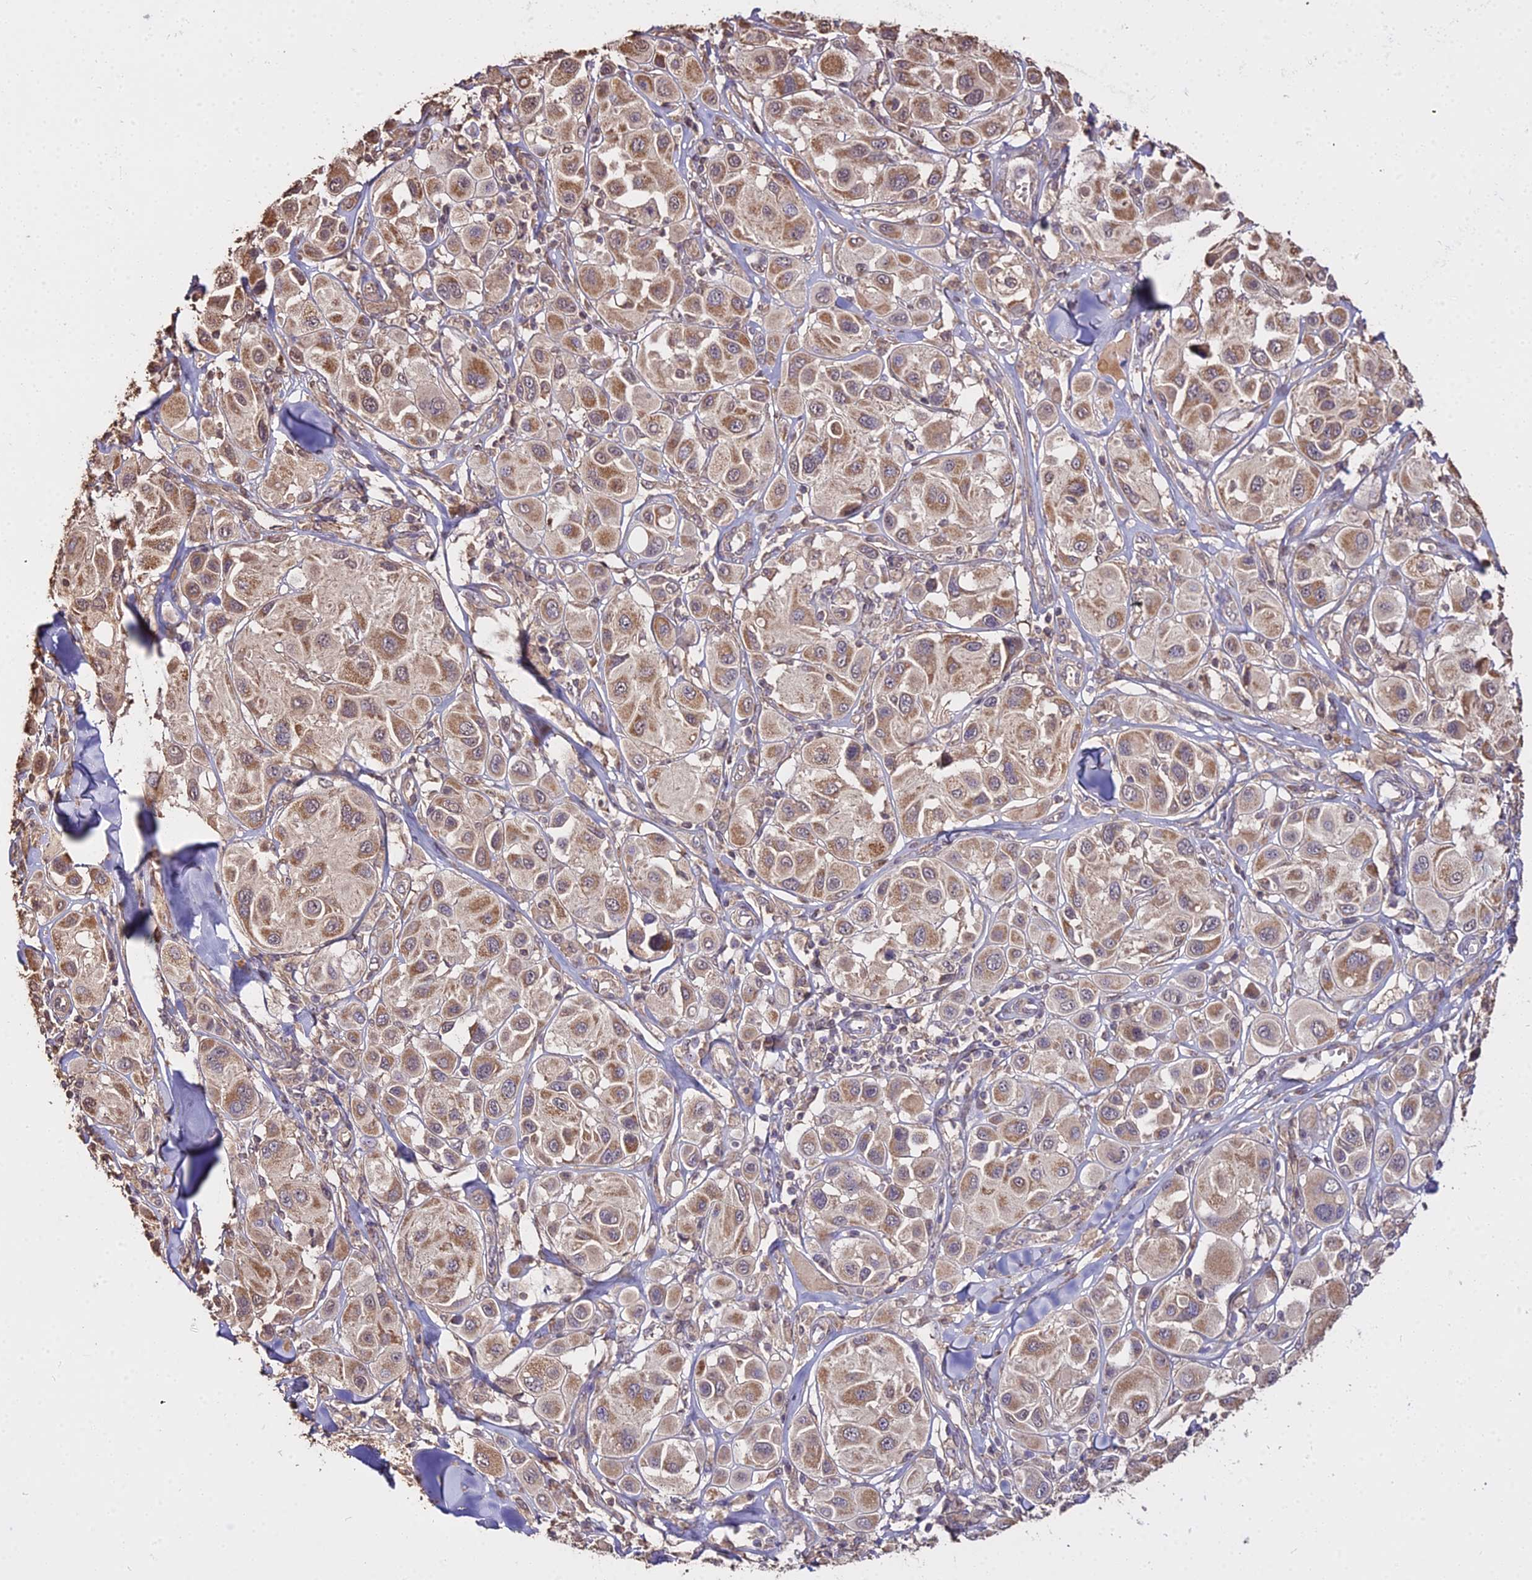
{"staining": {"intensity": "moderate", "quantity": ">75%", "location": "cytoplasmic/membranous"}, "tissue": "melanoma", "cell_type": "Tumor cells", "image_type": "cancer", "snomed": [{"axis": "morphology", "description": "Malignant melanoma, Metastatic site"}, {"axis": "topography", "description": "Skin"}], "caption": "Melanoma stained with a brown dye exhibits moderate cytoplasmic/membranous positive expression in approximately >75% of tumor cells.", "gene": "METTL13", "patient": {"sex": "male", "age": 41}}